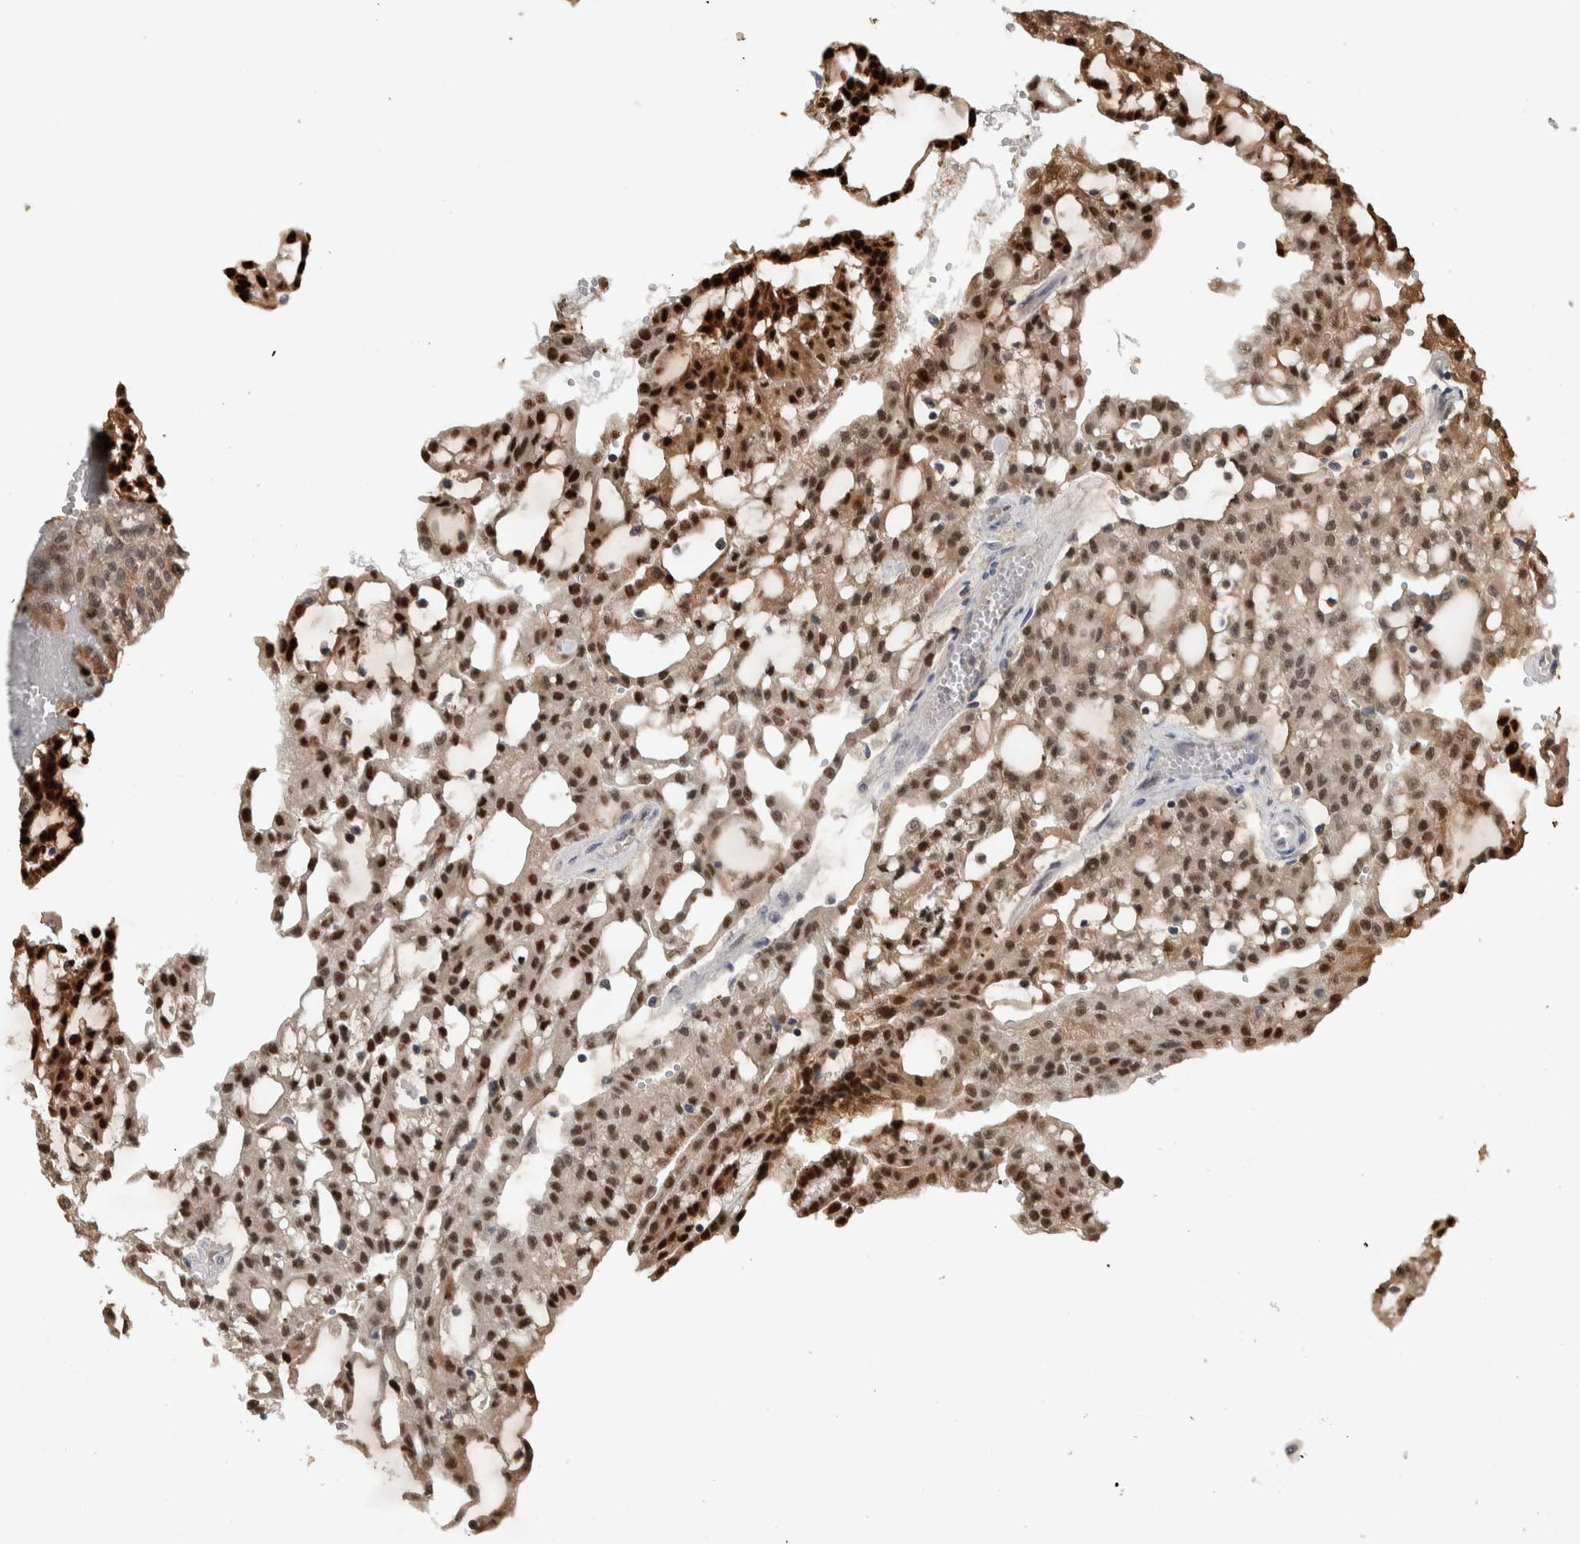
{"staining": {"intensity": "strong", "quantity": ">75%", "location": "cytoplasmic/membranous,nuclear"}, "tissue": "renal cancer", "cell_type": "Tumor cells", "image_type": "cancer", "snomed": [{"axis": "morphology", "description": "Adenocarcinoma, NOS"}, {"axis": "topography", "description": "Kidney"}], "caption": "Immunohistochemistry of human renal cancer (adenocarcinoma) exhibits high levels of strong cytoplasmic/membranous and nuclear positivity in about >75% of tumor cells. Using DAB (3,3'-diaminobenzidine) (brown) and hematoxylin (blue) stains, captured at high magnification using brightfield microscopy.", "gene": "USH1G", "patient": {"sex": "male", "age": 63}}